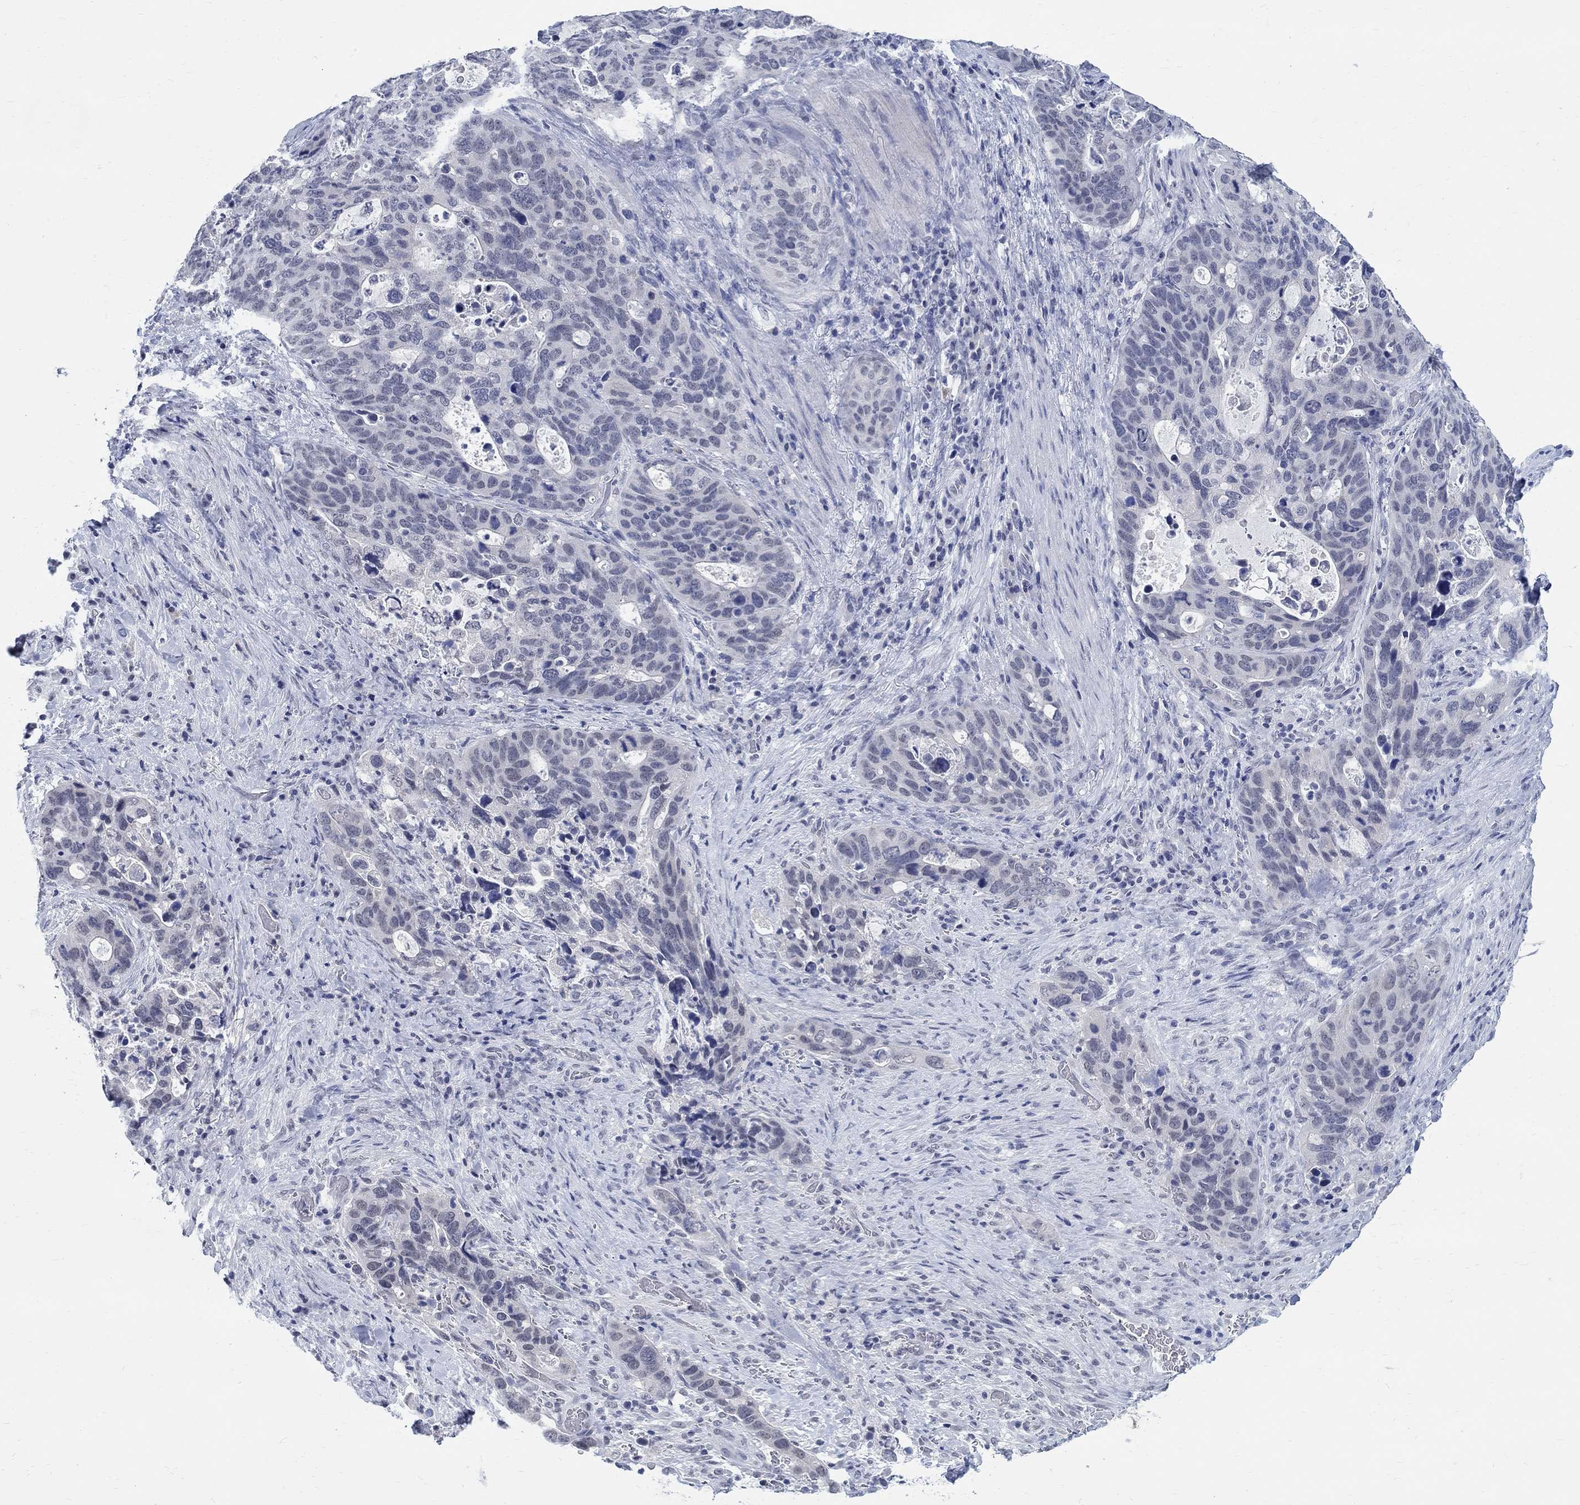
{"staining": {"intensity": "negative", "quantity": "none", "location": "none"}, "tissue": "stomach cancer", "cell_type": "Tumor cells", "image_type": "cancer", "snomed": [{"axis": "morphology", "description": "Adenocarcinoma, NOS"}, {"axis": "topography", "description": "Stomach"}], "caption": "This image is of stomach cancer stained with IHC to label a protein in brown with the nuclei are counter-stained blue. There is no staining in tumor cells. (DAB (3,3'-diaminobenzidine) IHC visualized using brightfield microscopy, high magnification).", "gene": "ANKS1B", "patient": {"sex": "male", "age": 54}}